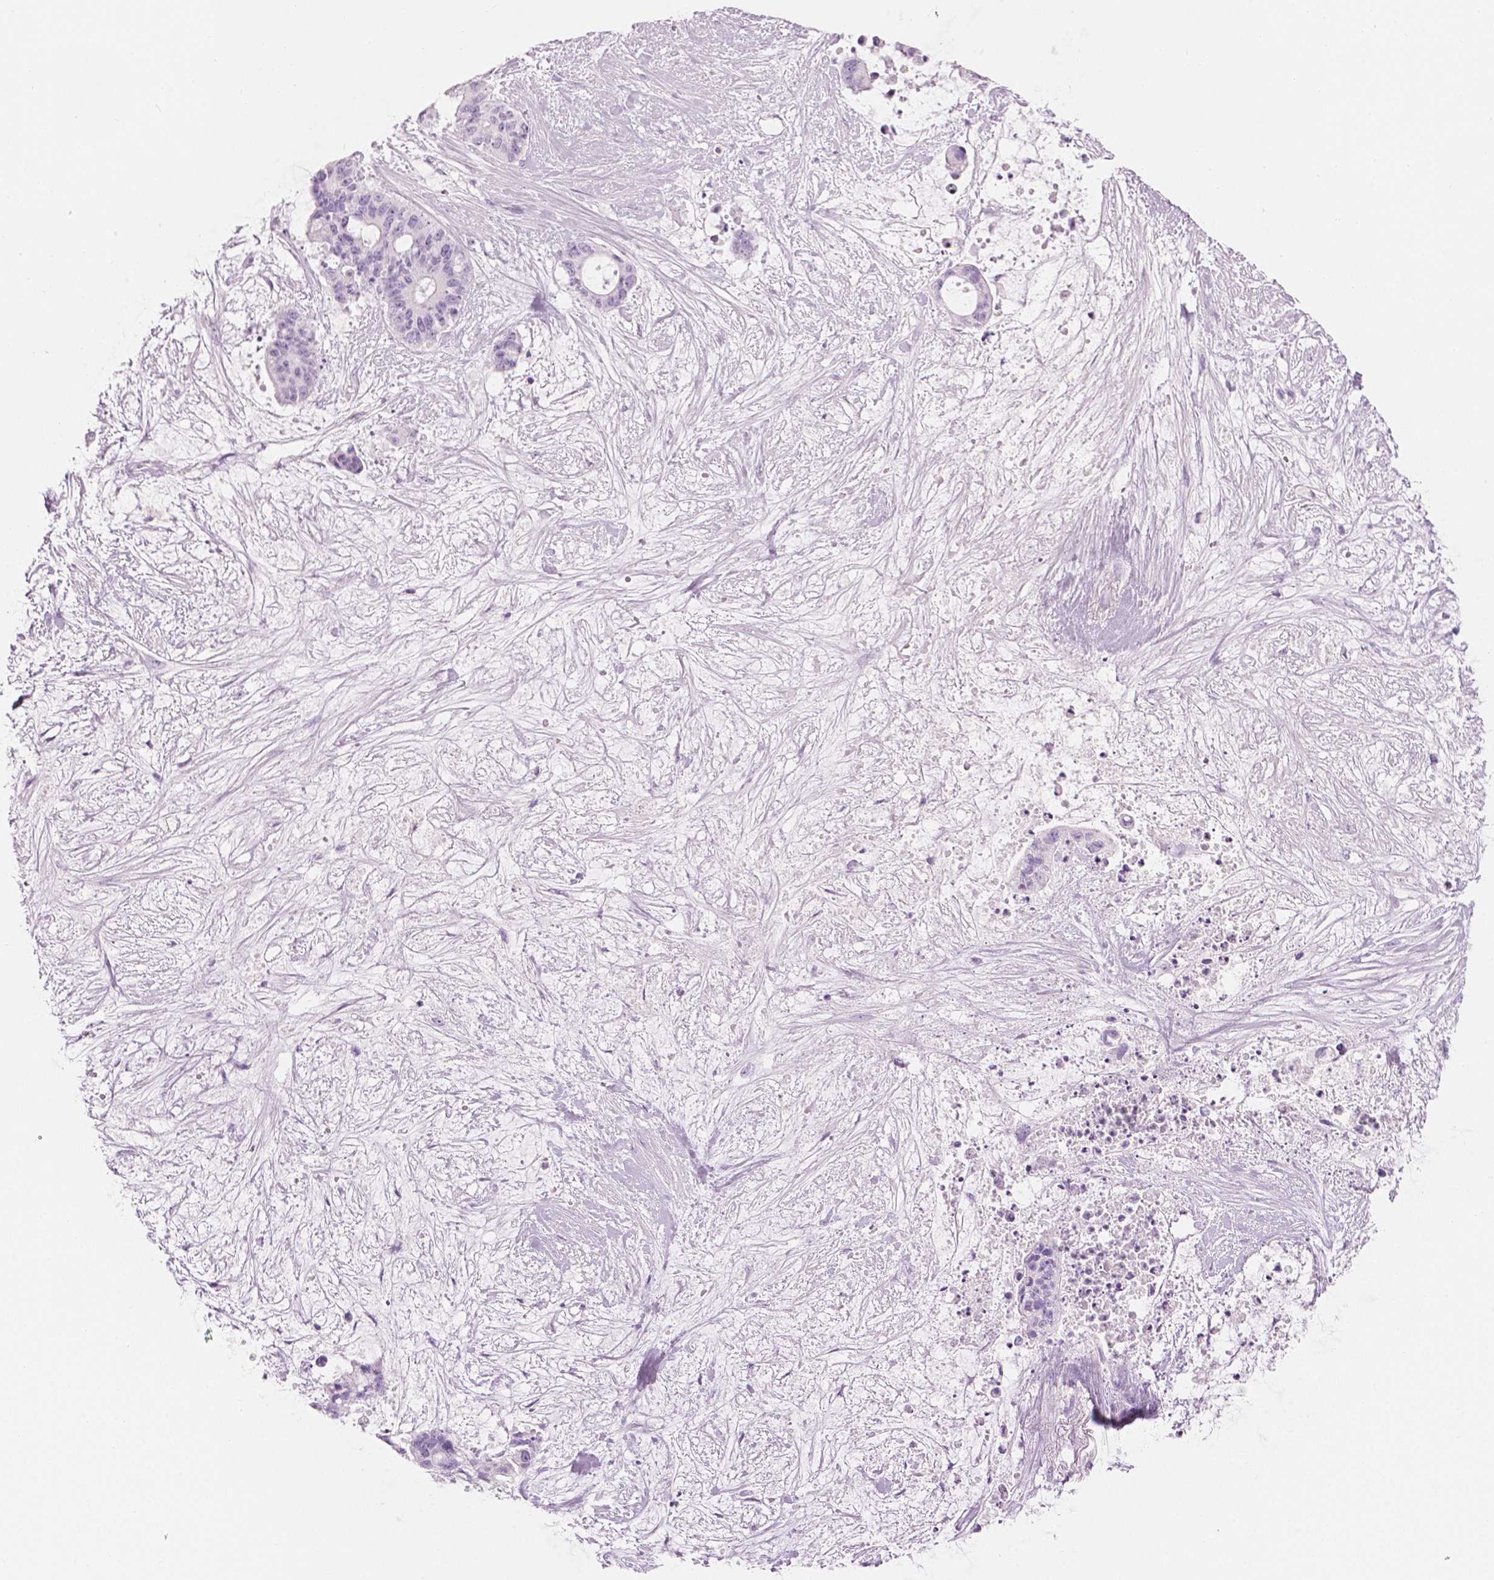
{"staining": {"intensity": "negative", "quantity": "none", "location": "none"}, "tissue": "liver cancer", "cell_type": "Tumor cells", "image_type": "cancer", "snomed": [{"axis": "morphology", "description": "Normal tissue, NOS"}, {"axis": "morphology", "description": "Cholangiocarcinoma"}, {"axis": "topography", "description": "Liver"}, {"axis": "topography", "description": "Peripheral nerve tissue"}], "caption": "Cholangiocarcinoma (liver) was stained to show a protein in brown. There is no significant expression in tumor cells. (DAB IHC, high magnification).", "gene": "PLIN4", "patient": {"sex": "female", "age": 73}}